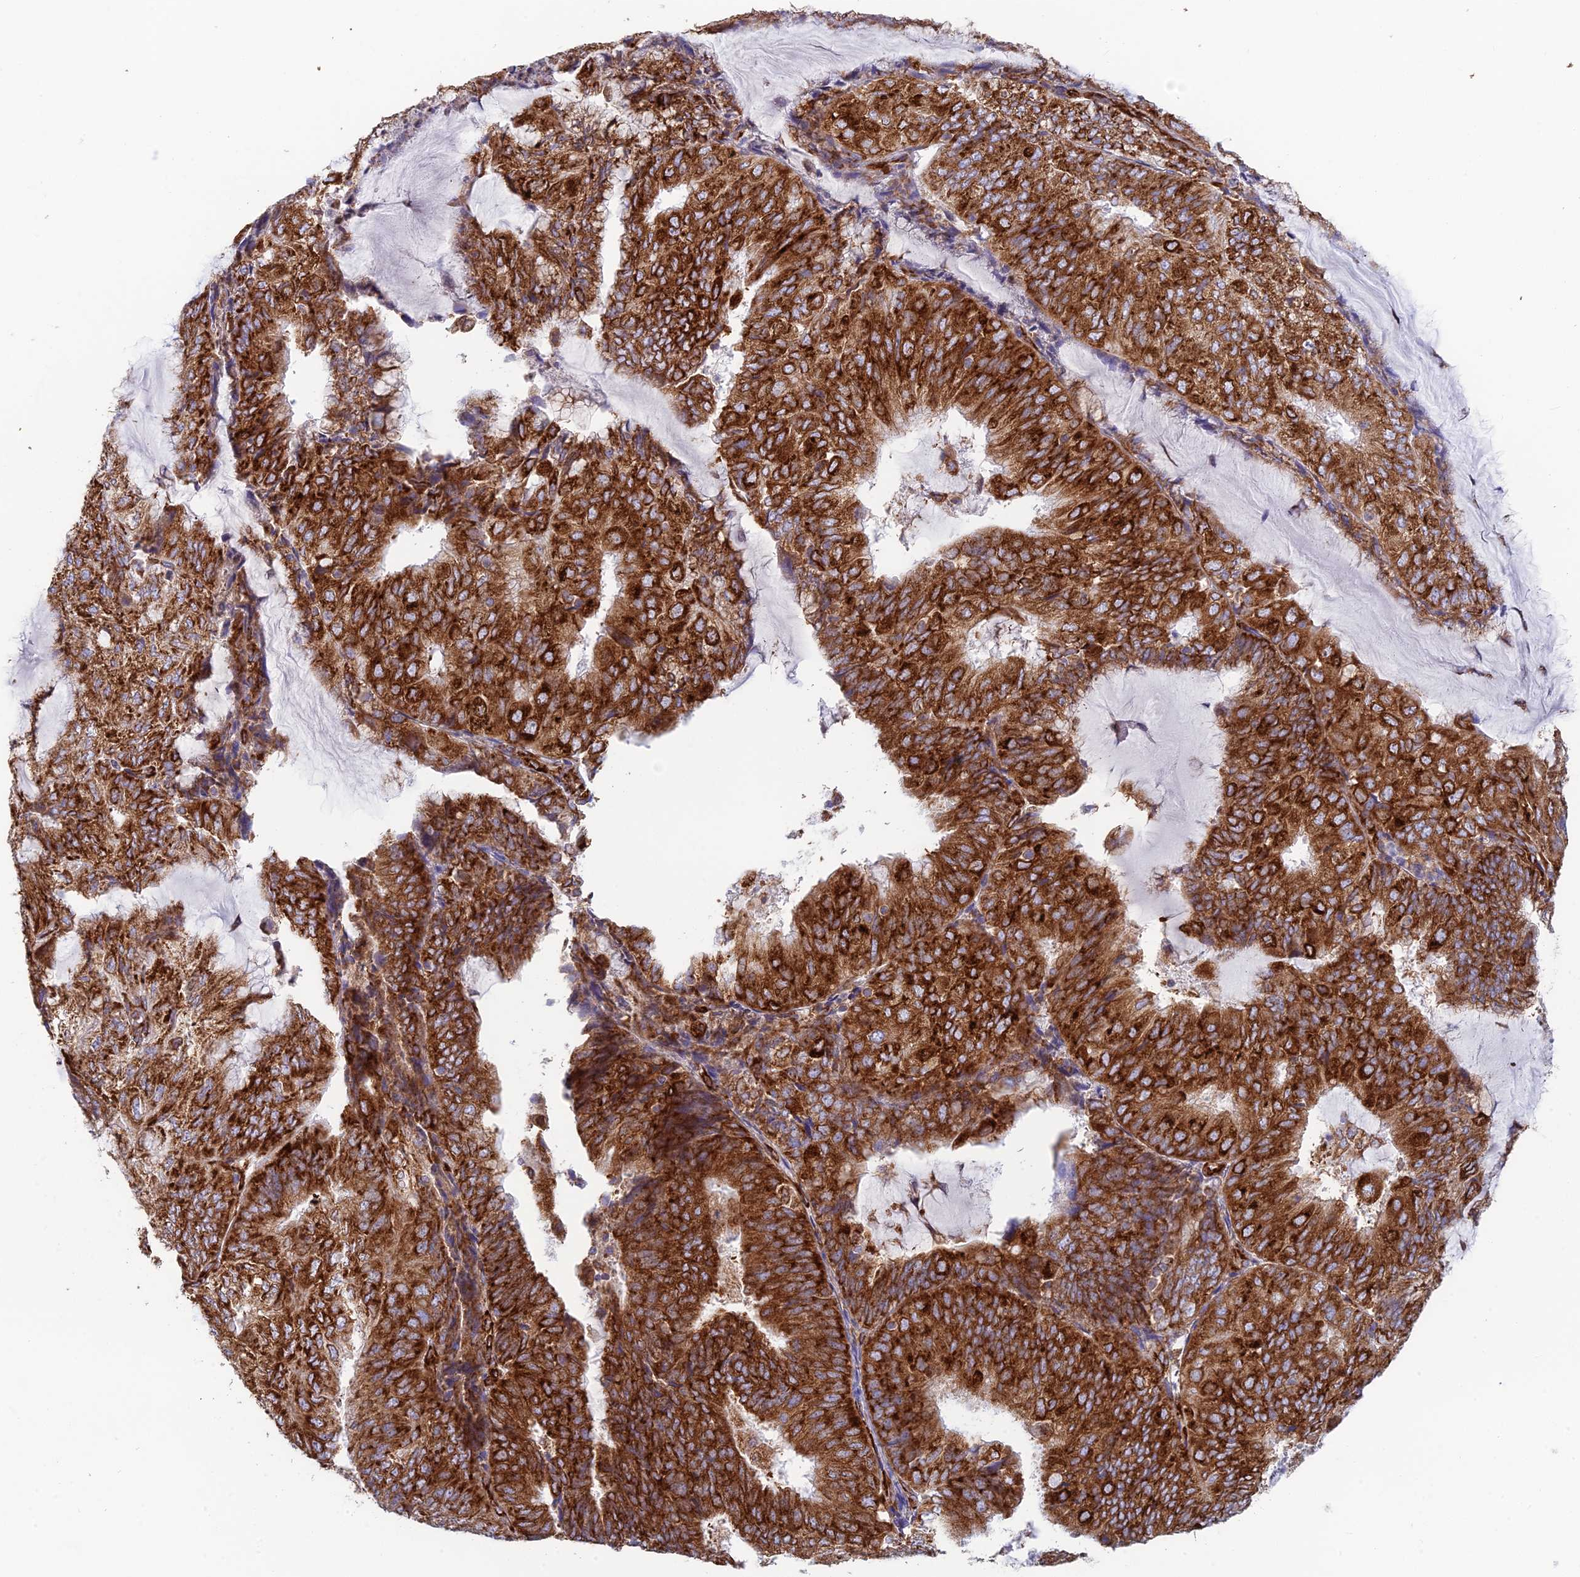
{"staining": {"intensity": "strong", "quantity": ">75%", "location": "cytoplasmic/membranous"}, "tissue": "endometrial cancer", "cell_type": "Tumor cells", "image_type": "cancer", "snomed": [{"axis": "morphology", "description": "Adenocarcinoma, NOS"}, {"axis": "topography", "description": "Endometrium"}], "caption": "Immunohistochemistry (IHC) photomicrograph of neoplastic tissue: endometrial cancer stained using IHC displays high levels of strong protein expression localized specifically in the cytoplasmic/membranous of tumor cells, appearing as a cytoplasmic/membranous brown color.", "gene": "CCDC69", "patient": {"sex": "female", "age": 81}}